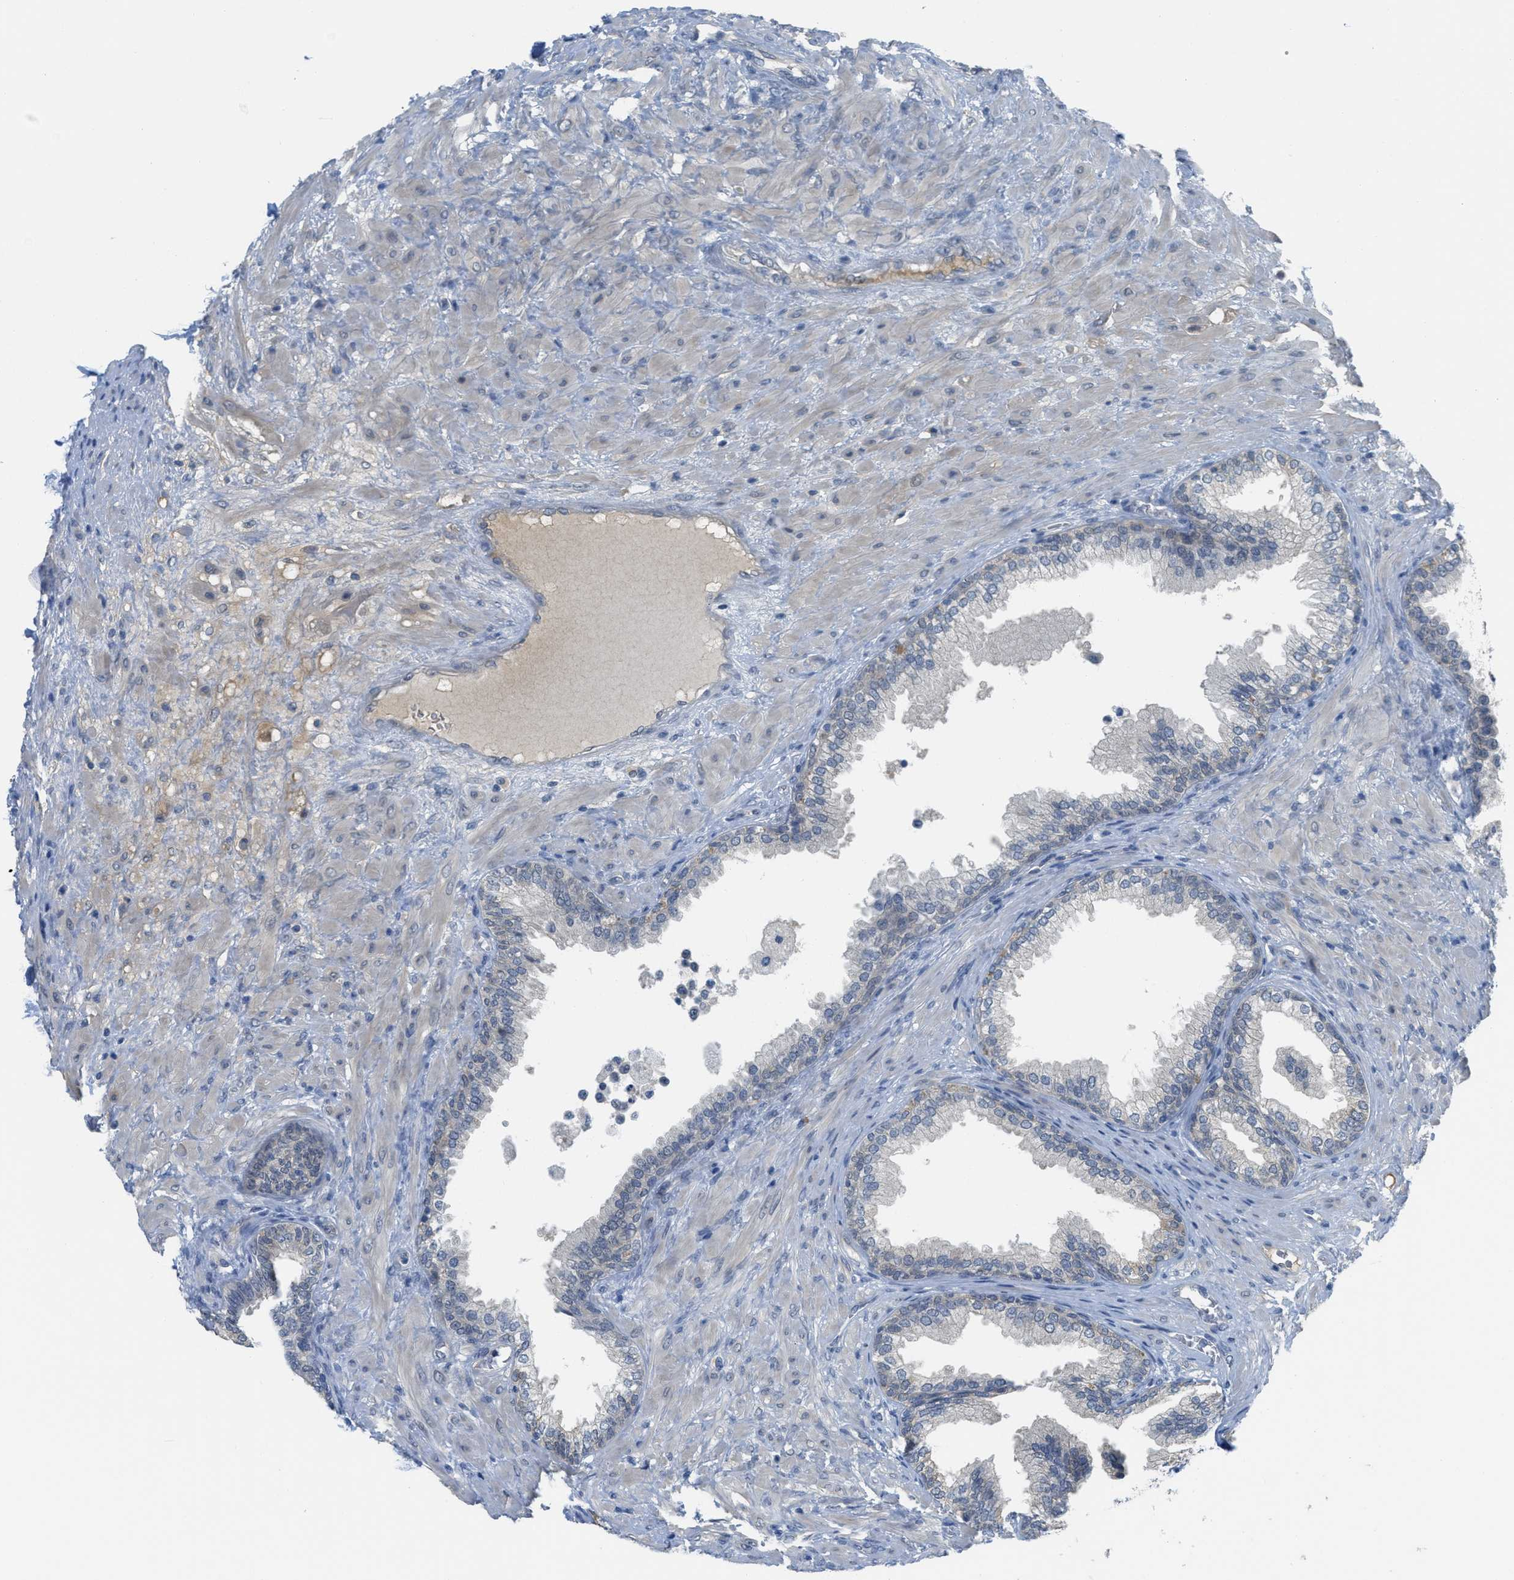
{"staining": {"intensity": "negative", "quantity": "none", "location": "none"}, "tissue": "prostate", "cell_type": "Glandular cells", "image_type": "normal", "snomed": [{"axis": "morphology", "description": "Normal tissue, NOS"}, {"axis": "topography", "description": "Prostate"}], "caption": "A histopathology image of prostate stained for a protein exhibits no brown staining in glandular cells. (DAB (3,3'-diaminobenzidine) immunohistochemistry with hematoxylin counter stain).", "gene": "TNFAIP1", "patient": {"sex": "male", "age": 76}}